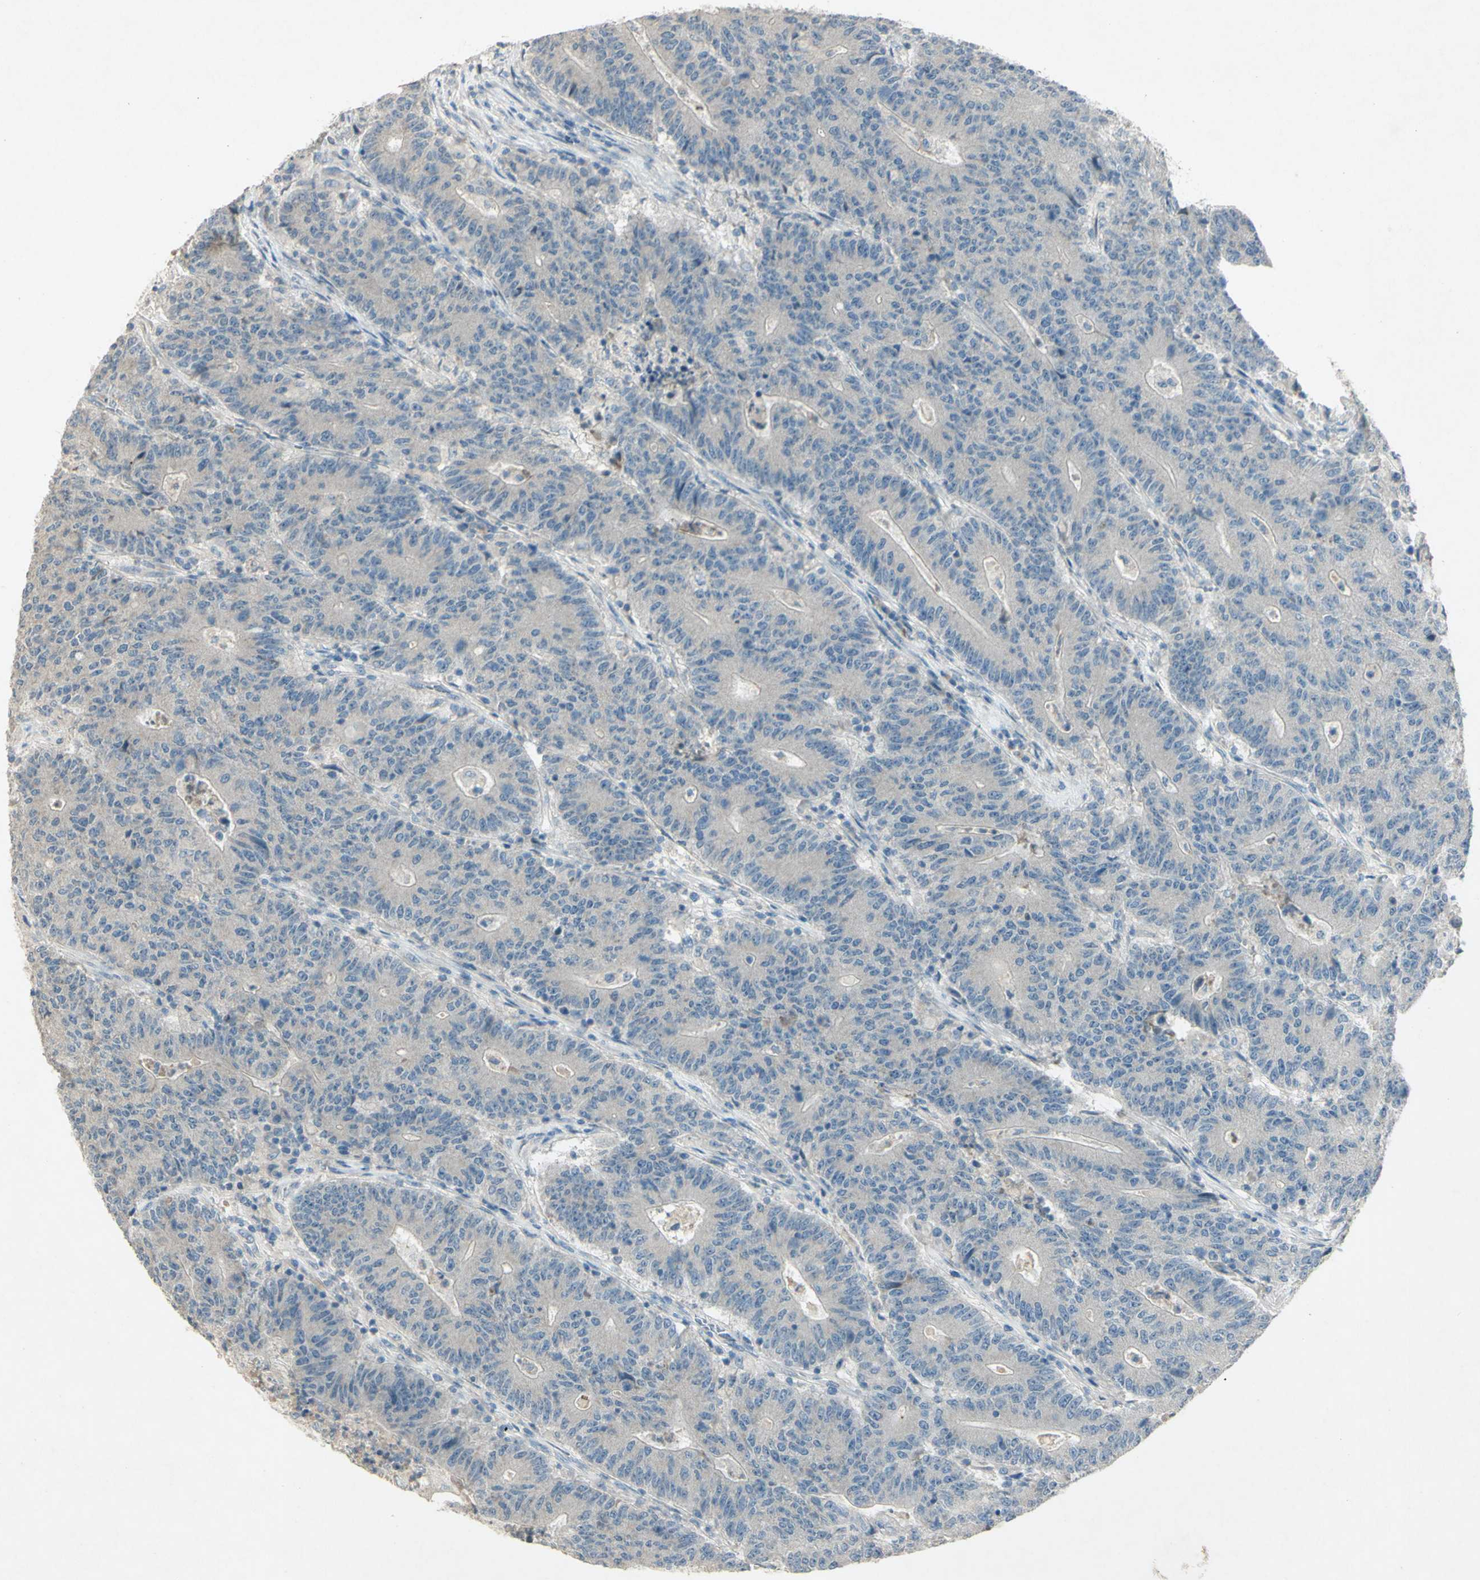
{"staining": {"intensity": "negative", "quantity": "none", "location": "none"}, "tissue": "colorectal cancer", "cell_type": "Tumor cells", "image_type": "cancer", "snomed": [{"axis": "morphology", "description": "Normal tissue, NOS"}, {"axis": "morphology", "description": "Adenocarcinoma, NOS"}, {"axis": "topography", "description": "Colon"}], "caption": "Micrograph shows no significant protein expression in tumor cells of colorectal cancer. Nuclei are stained in blue.", "gene": "TIMM21", "patient": {"sex": "female", "age": 75}}